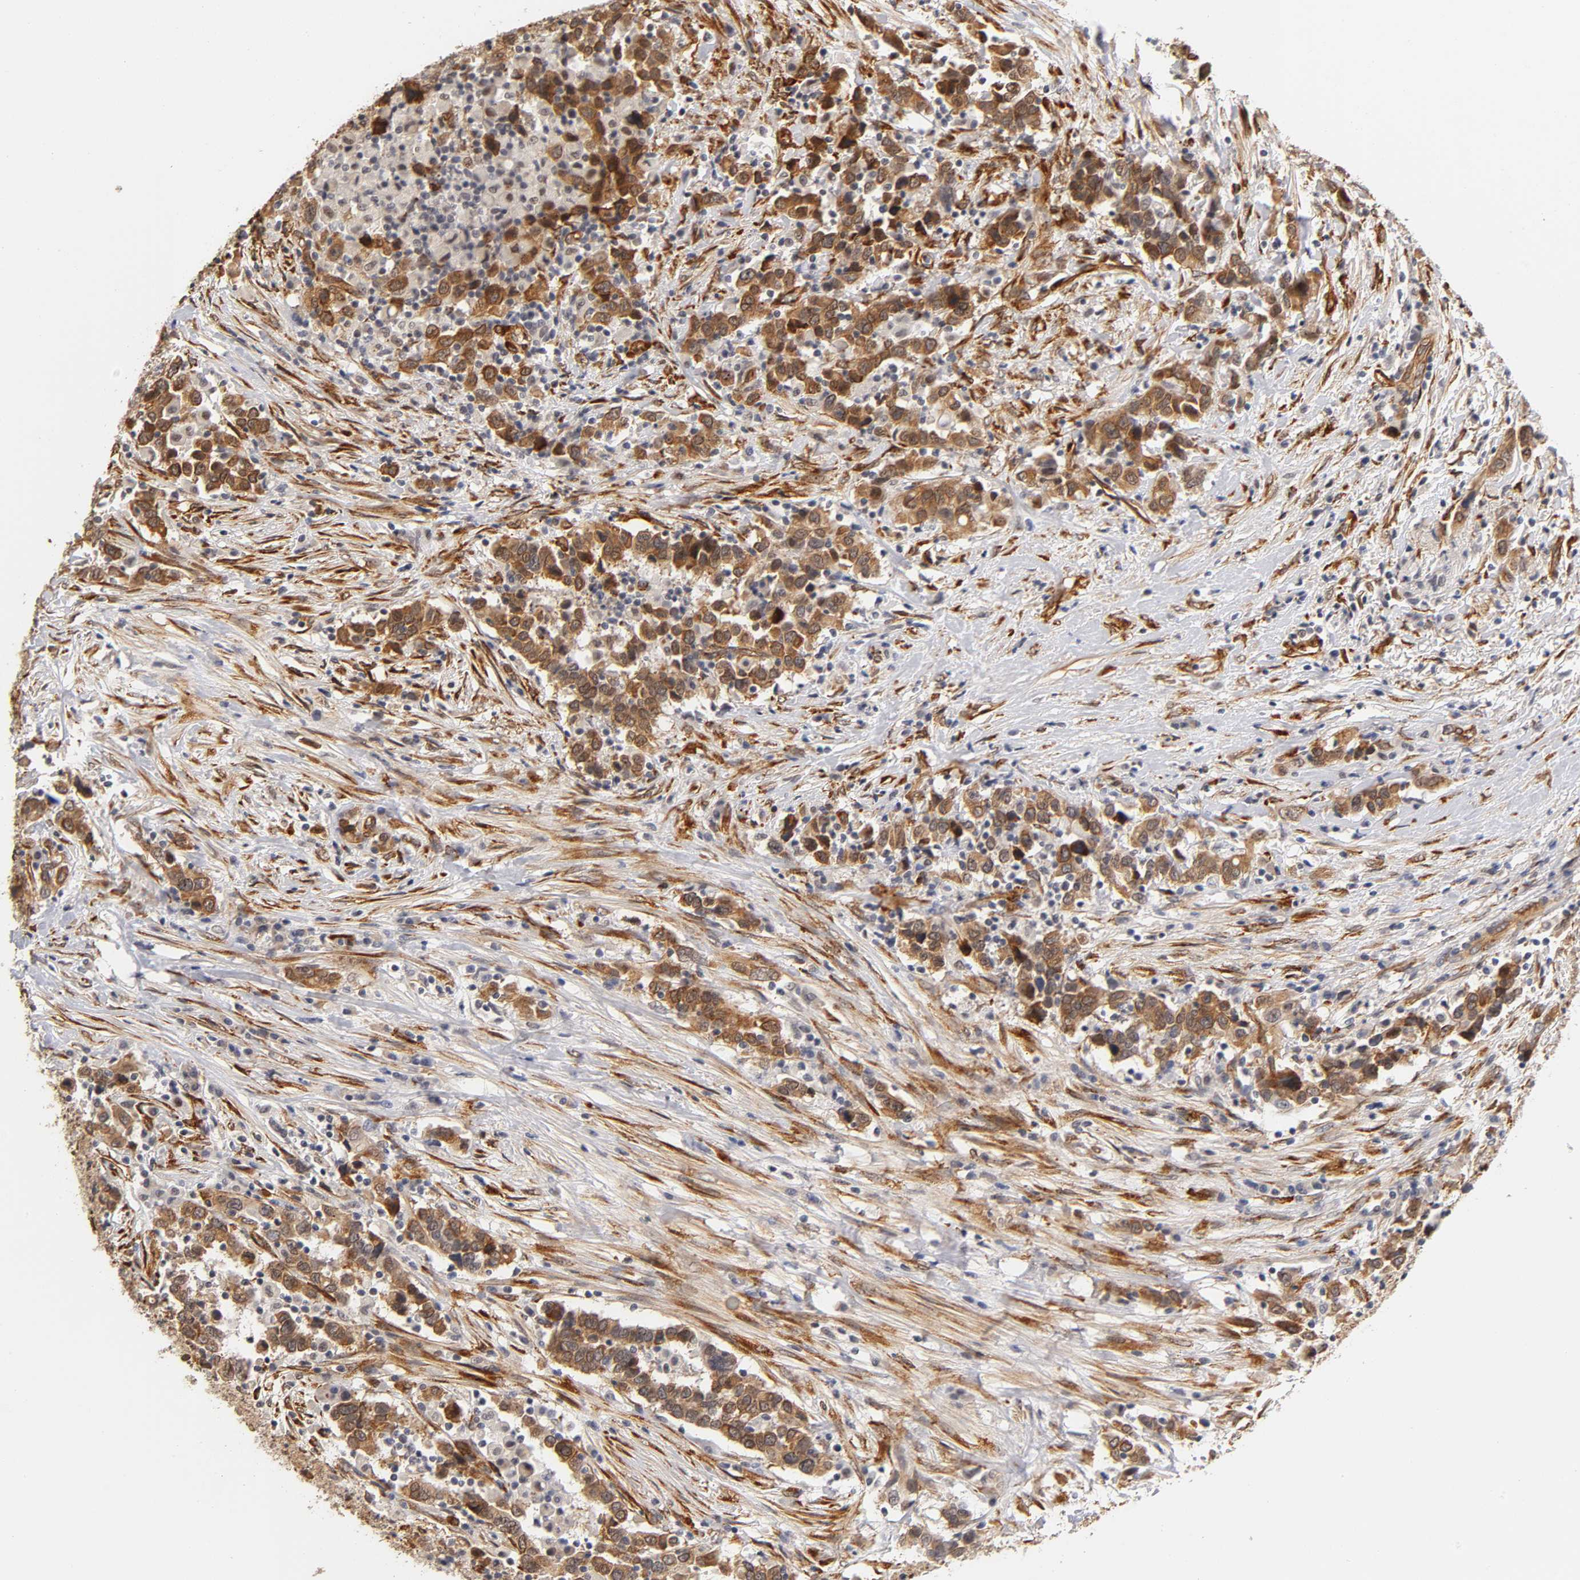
{"staining": {"intensity": "strong", "quantity": ">75%", "location": "cytoplasmic/membranous"}, "tissue": "urothelial cancer", "cell_type": "Tumor cells", "image_type": "cancer", "snomed": [{"axis": "morphology", "description": "Urothelial carcinoma, High grade"}, {"axis": "topography", "description": "Urinary bladder"}], "caption": "DAB immunohistochemical staining of human high-grade urothelial carcinoma demonstrates strong cytoplasmic/membranous protein expression in about >75% of tumor cells.", "gene": "LAMB1", "patient": {"sex": "male", "age": 61}}